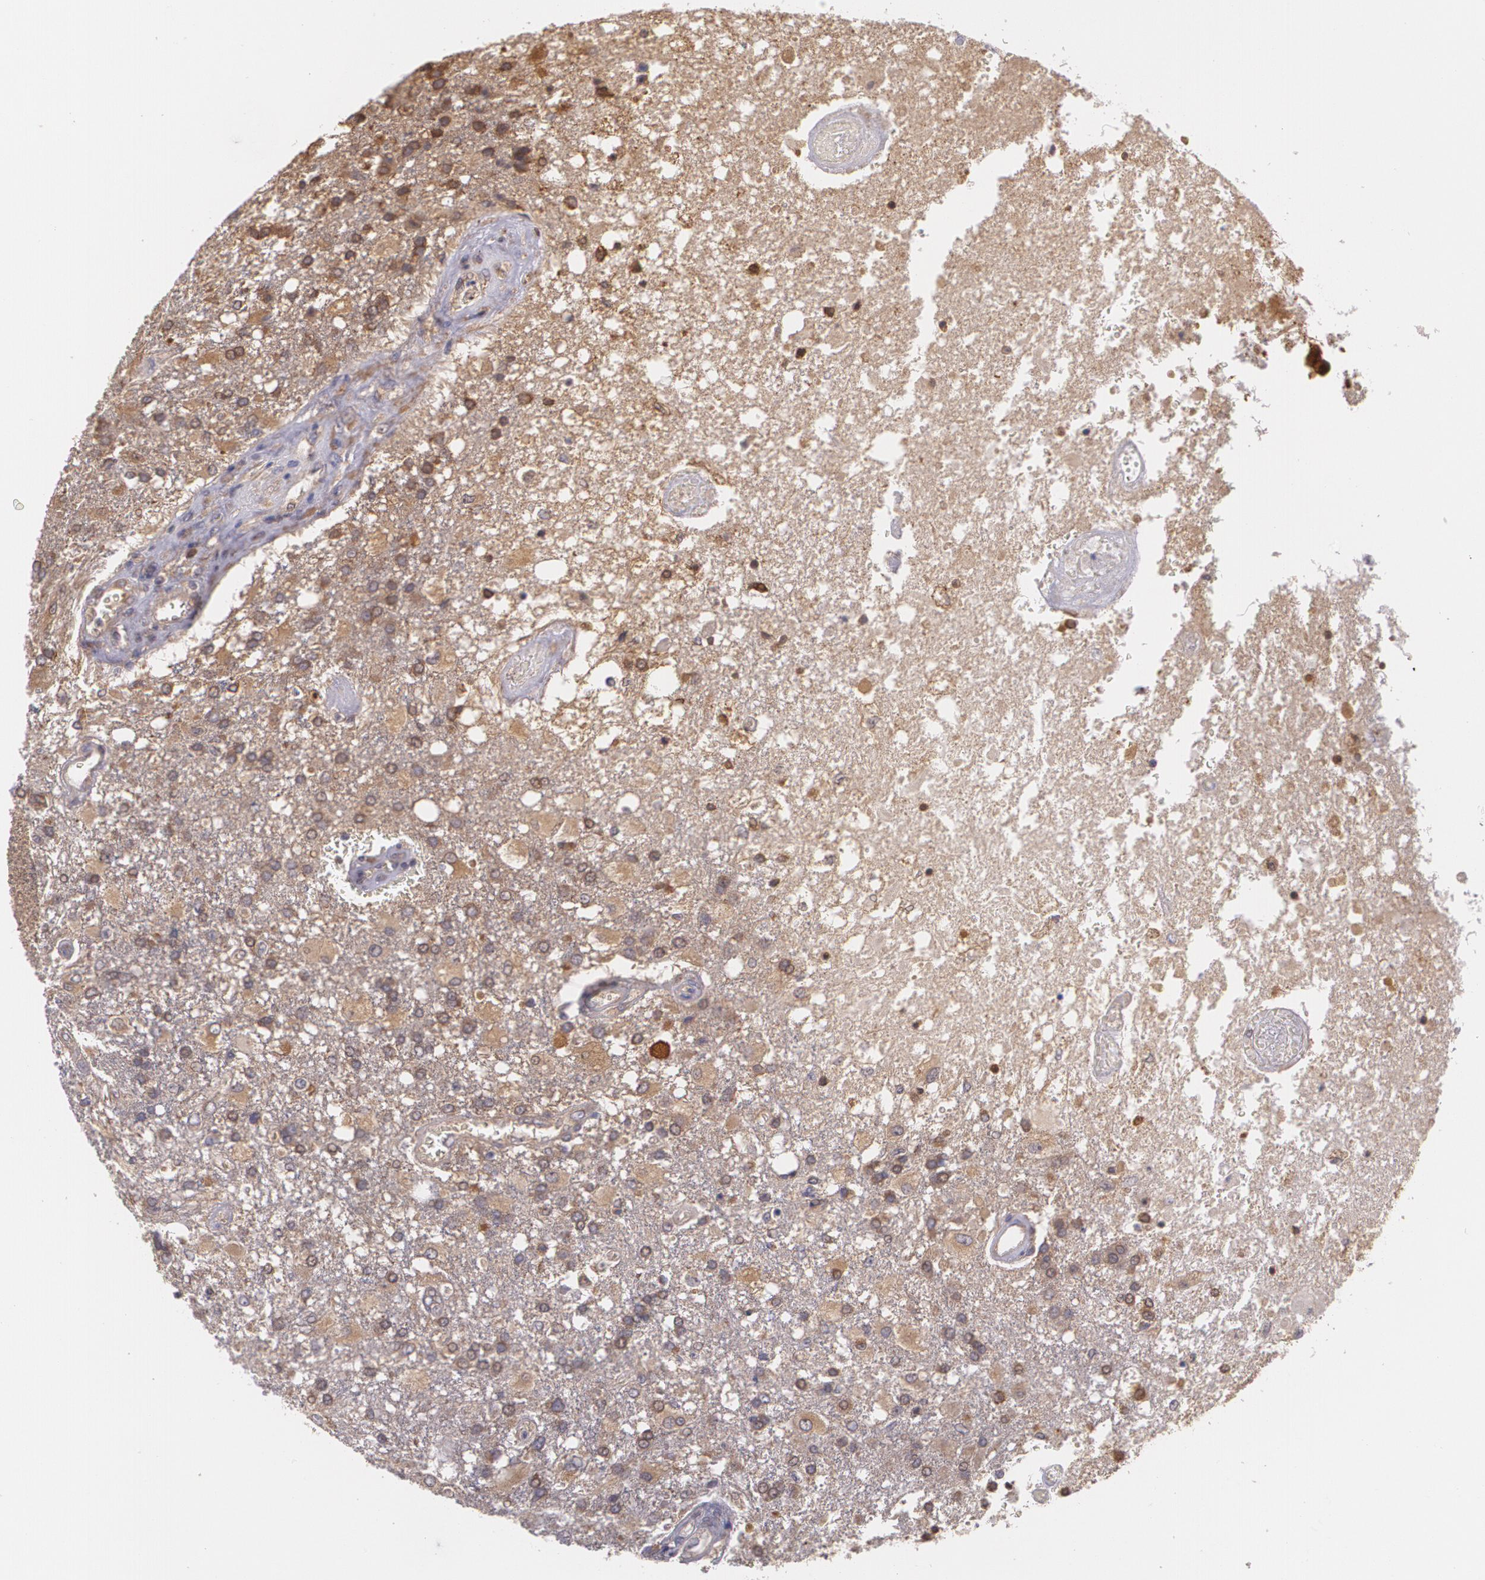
{"staining": {"intensity": "moderate", "quantity": "25%-75%", "location": "cytoplasmic/membranous"}, "tissue": "glioma", "cell_type": "Tumor cells", "image_type": "cancer", "snomed": [{"axis": "morphology", "description": "Glioma, malignant, High grade"}, {"axis": "topography", "description": "Cerebral cortex"}], "caption": "IHC image of neoplastic tissue: malignant glioma (high-grade) stained using immunohistochemistry (IHC) demonstrates medium levels of moderate protein expression localized specifically in the cytoplasmic/membranous of tumor cells, appearing as a cytoplasmic/membranous brown color.", "gene": "CCL17", "patient": {"sex": "male", "age": 79}}